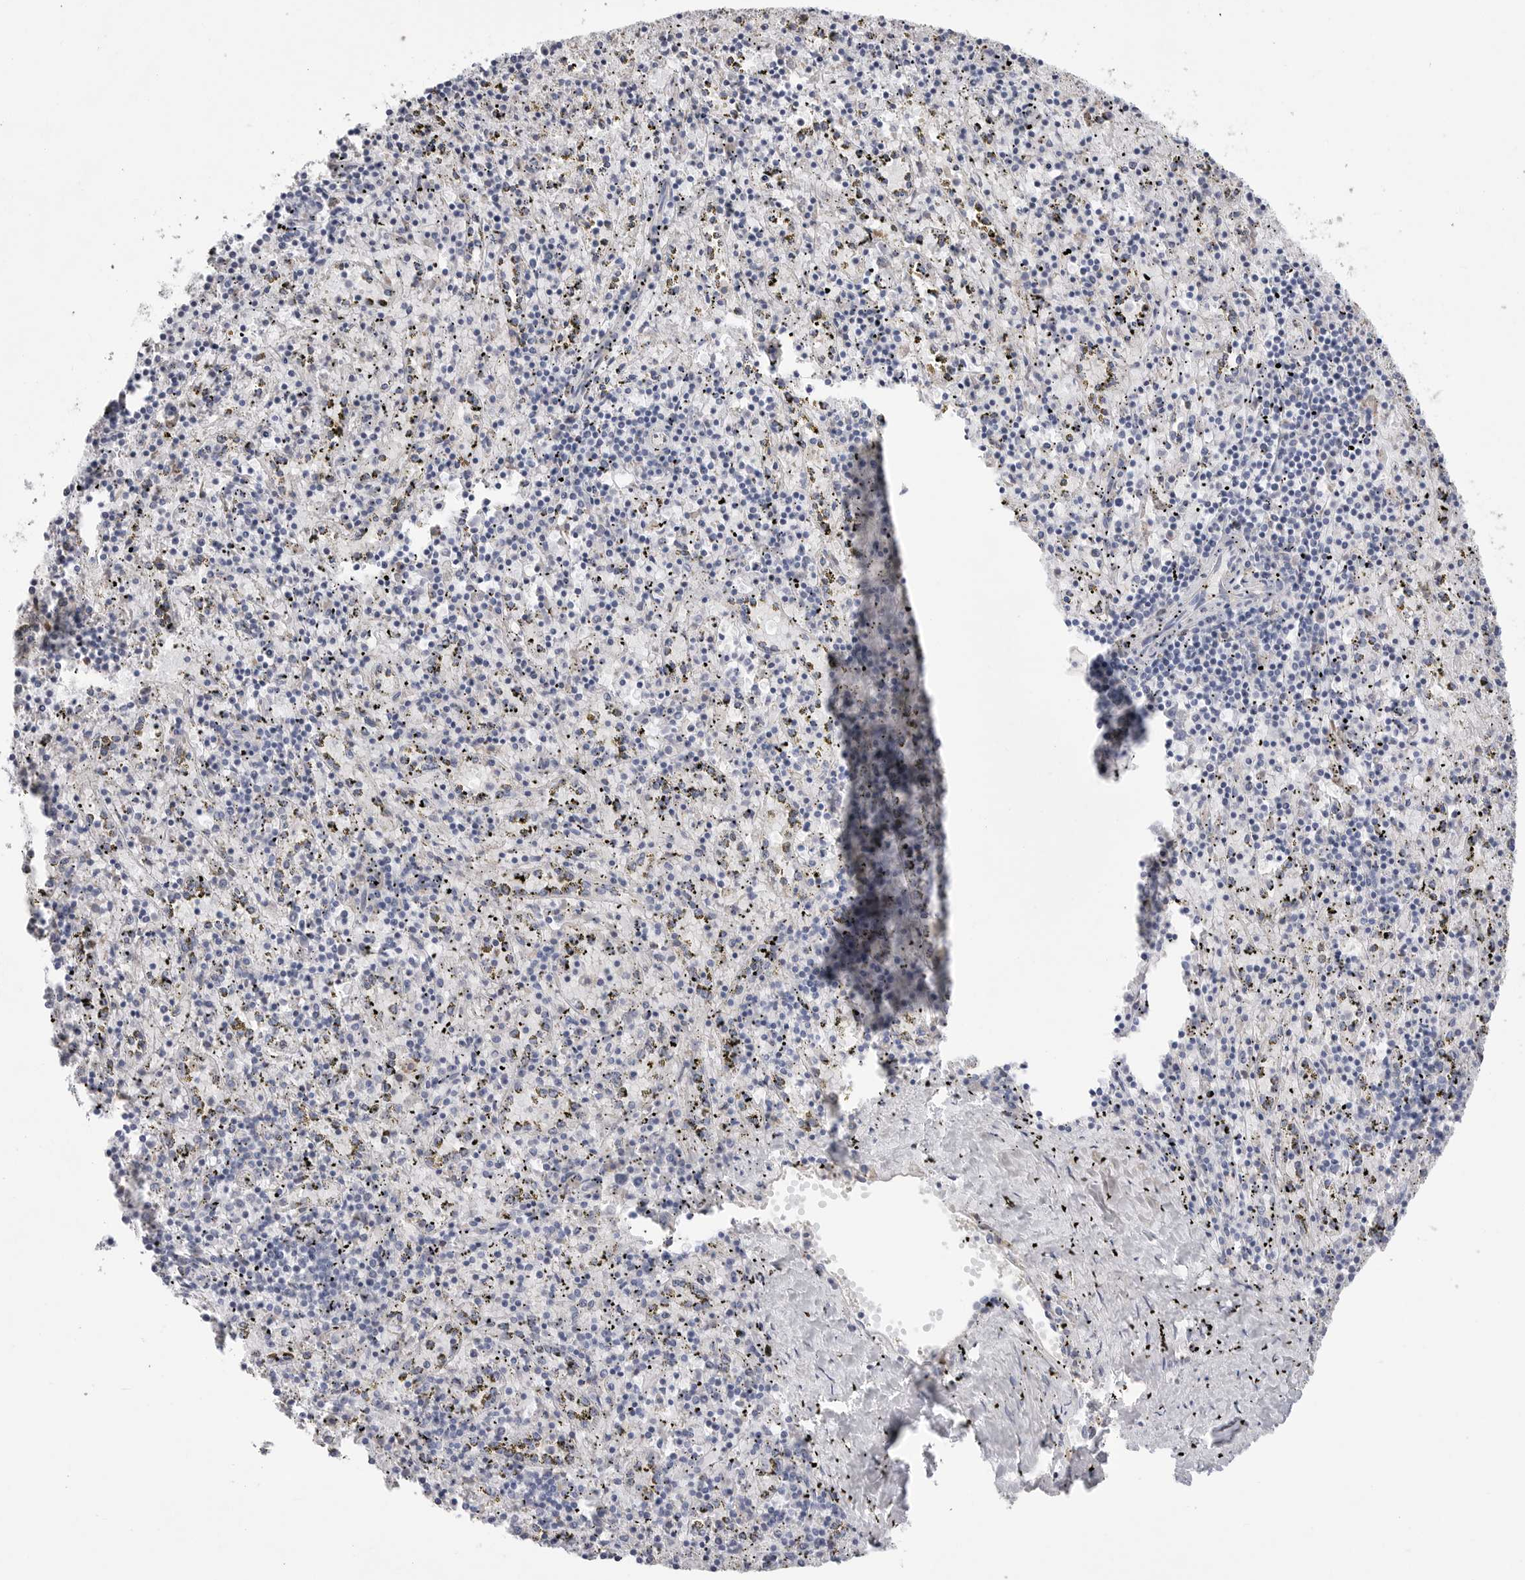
{"staining": {"intensity": "negative", "quantity": "none", "location": "none"}, "tissue": "spleen", "cell_type": "Cells in red pulp", "image_type": "normal", "snomed": [{"axis": "morphology", "description": "Normal tissue, NOS"}, {"axis": "topography", "description": "Spleen"}], "caption": "An image of spleen stained for a protein shows no brown staining in cells in red pulp. (Stains: DAB (3,3'-diaminobenzidine) immunohistochemistry (IHC) with hematoxylin counter stain, Microscopy: brightfield microscopy at high magnification).", "gene": "CAMK2B", "patient": {"sex": "male", "age": 11}}